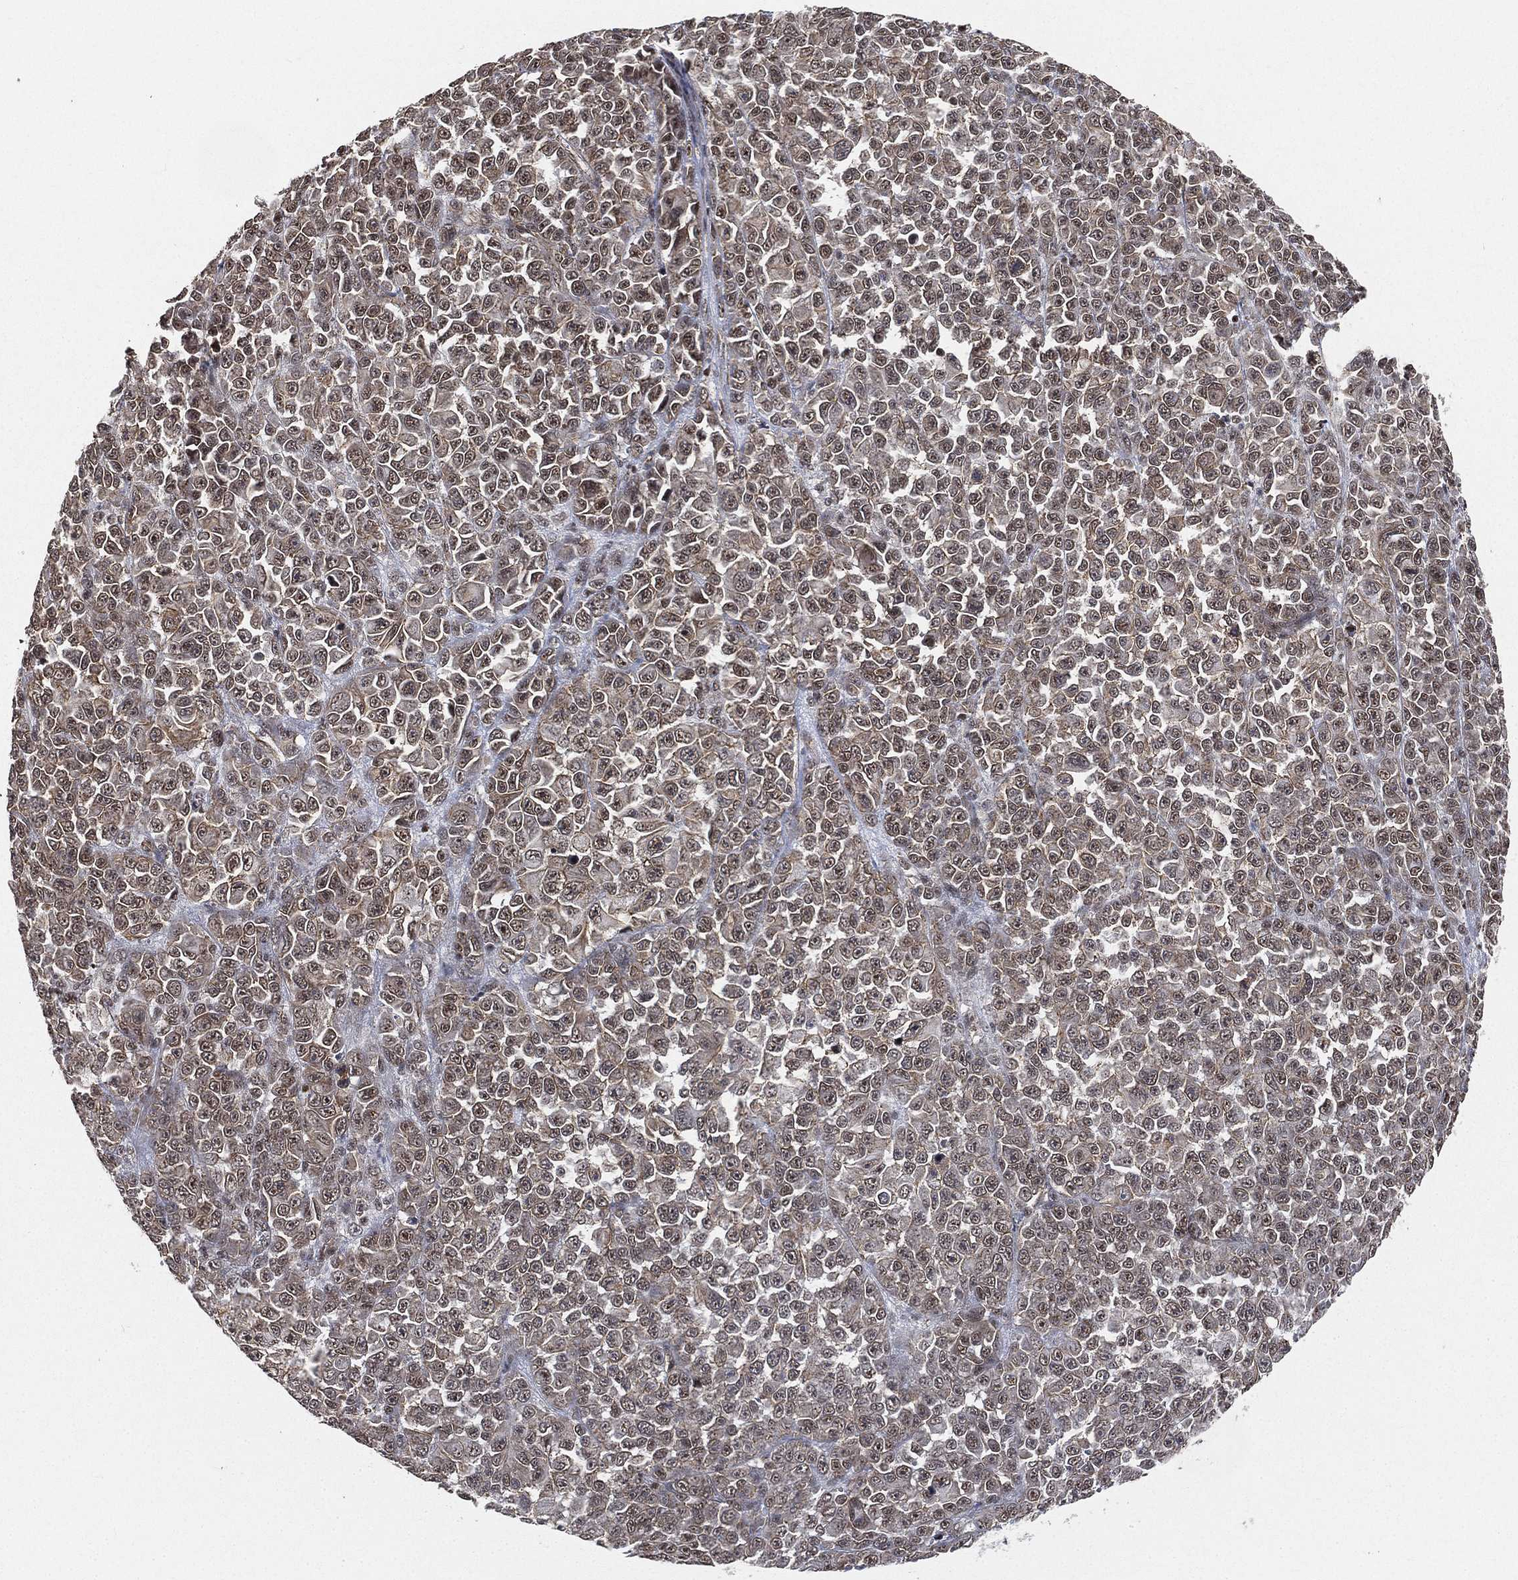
{"staining": {"intensity": "weak", "quantity": ">75%", "location": "cytoplasmic/membranous,nuclear"}, "tissue": "melanoma", "cell_type": "Tumor cells", "image_type": "cancer", "snomed": [{"axis": "morphology", "description": "Malignant melanoma, NOS"}, {"axis": "topography", "description": "Skin"}], "caption": "Immunohistochemistry image of malignant melanoma stained for a protein (brown), which shows low levels of weak cytoplasmic/membranous and nuclear staining in approximately >75% of tumor cells.", "gene": "RSRC2", "patient": {"sex": "female", "age": 95}}